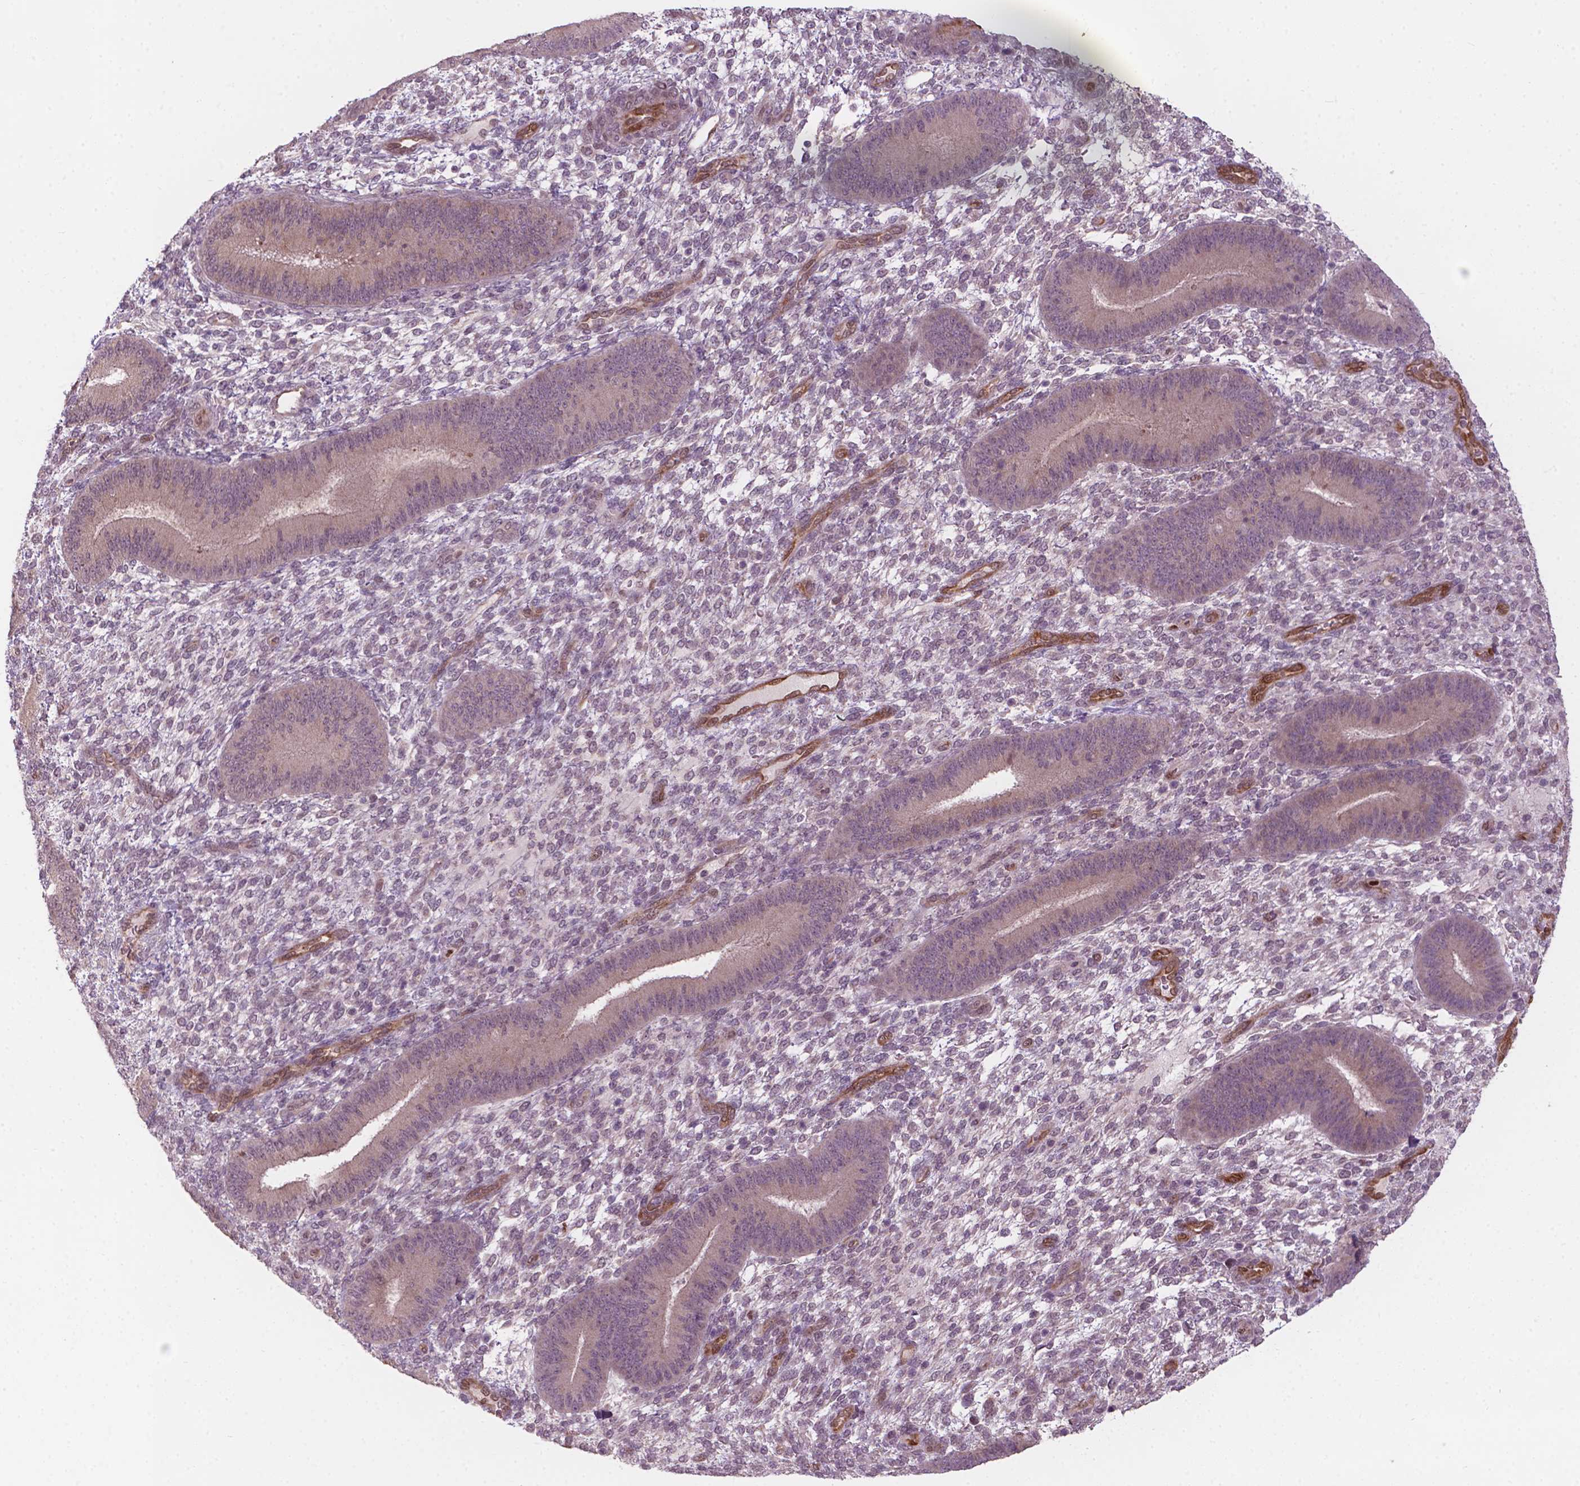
{"staining": {"intensity": "negative", "quantity": "none", "location": "none"}, "tissue": "endometrium", "cell_type": "Cells in endometrial stroma", "image_type": "normal", "snomed": [{"axis": "morphology", "description": "Normal tissue, NOS"}, {"axis": "topography", "description": "Endometrium"}], "caption": "Immunohistochemistry photomicrograph of normal endometrium stained for a protein (brown), which exhibits no positivity in cells in endometrial stroma.", "gene": "NFAT5", "patient": {"sex": "female", "age": 39}}